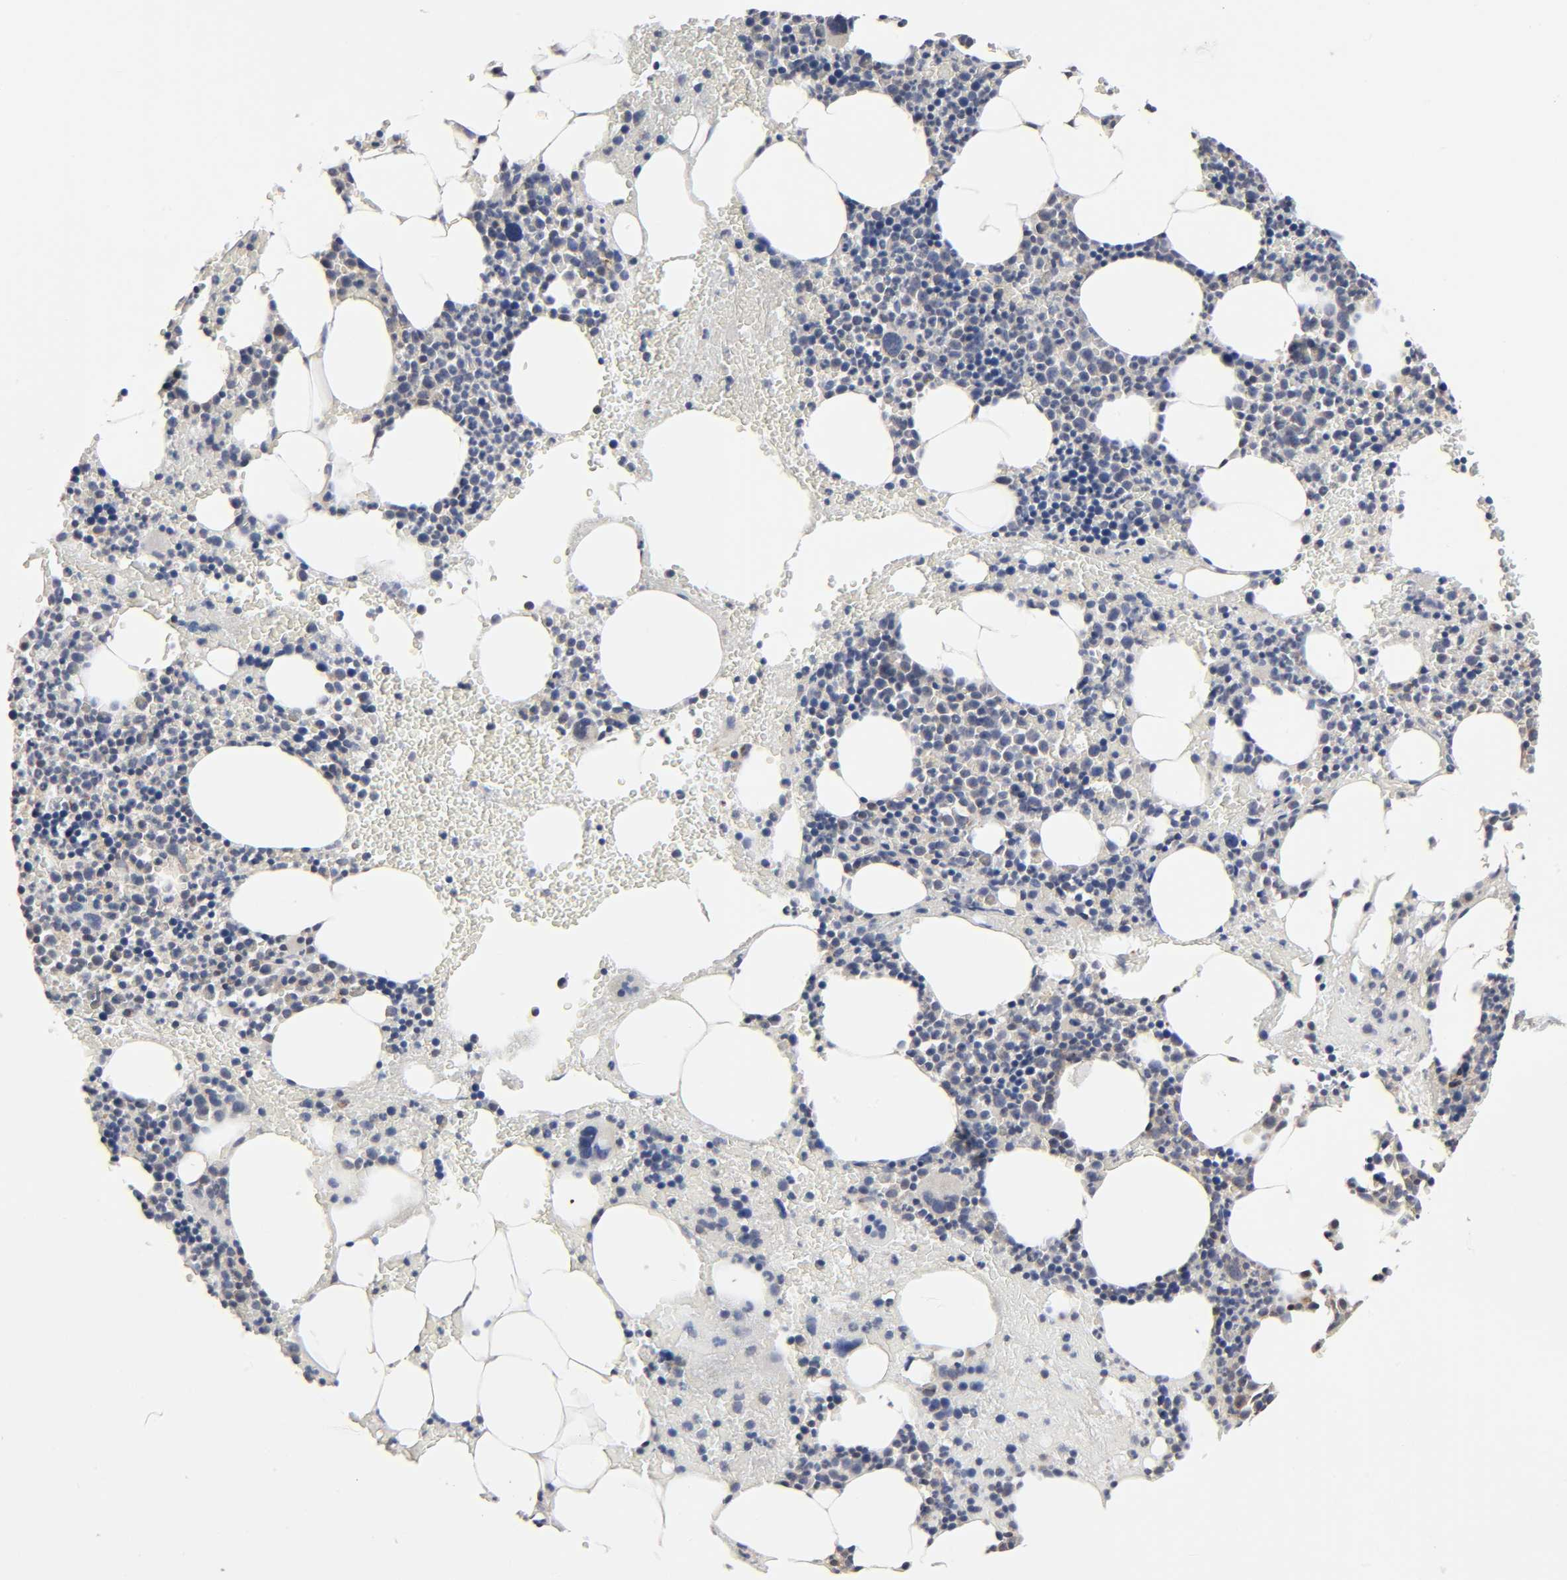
{"staining": {"intensity": "weak", "quantity": "<25%", "location": "cytoplasmic/membranous"}, "tissue": "bone marrow", "cell_type": "Hematopoietic cells", "image_type": "normal", "snomed": [{"axis": "morphology", "description": "Normal tissue, NOS"}, {"axis": "topography", "description": "Bone marrow"}], "caption": "Immunohistochemistry micrograph of unremarkable human bone marrow stained for a protein (brown), which exhibits no positivity in hematopoietic cells.", "gene": "COX6B1", "patient": {"sex": "female", "age": 73}}